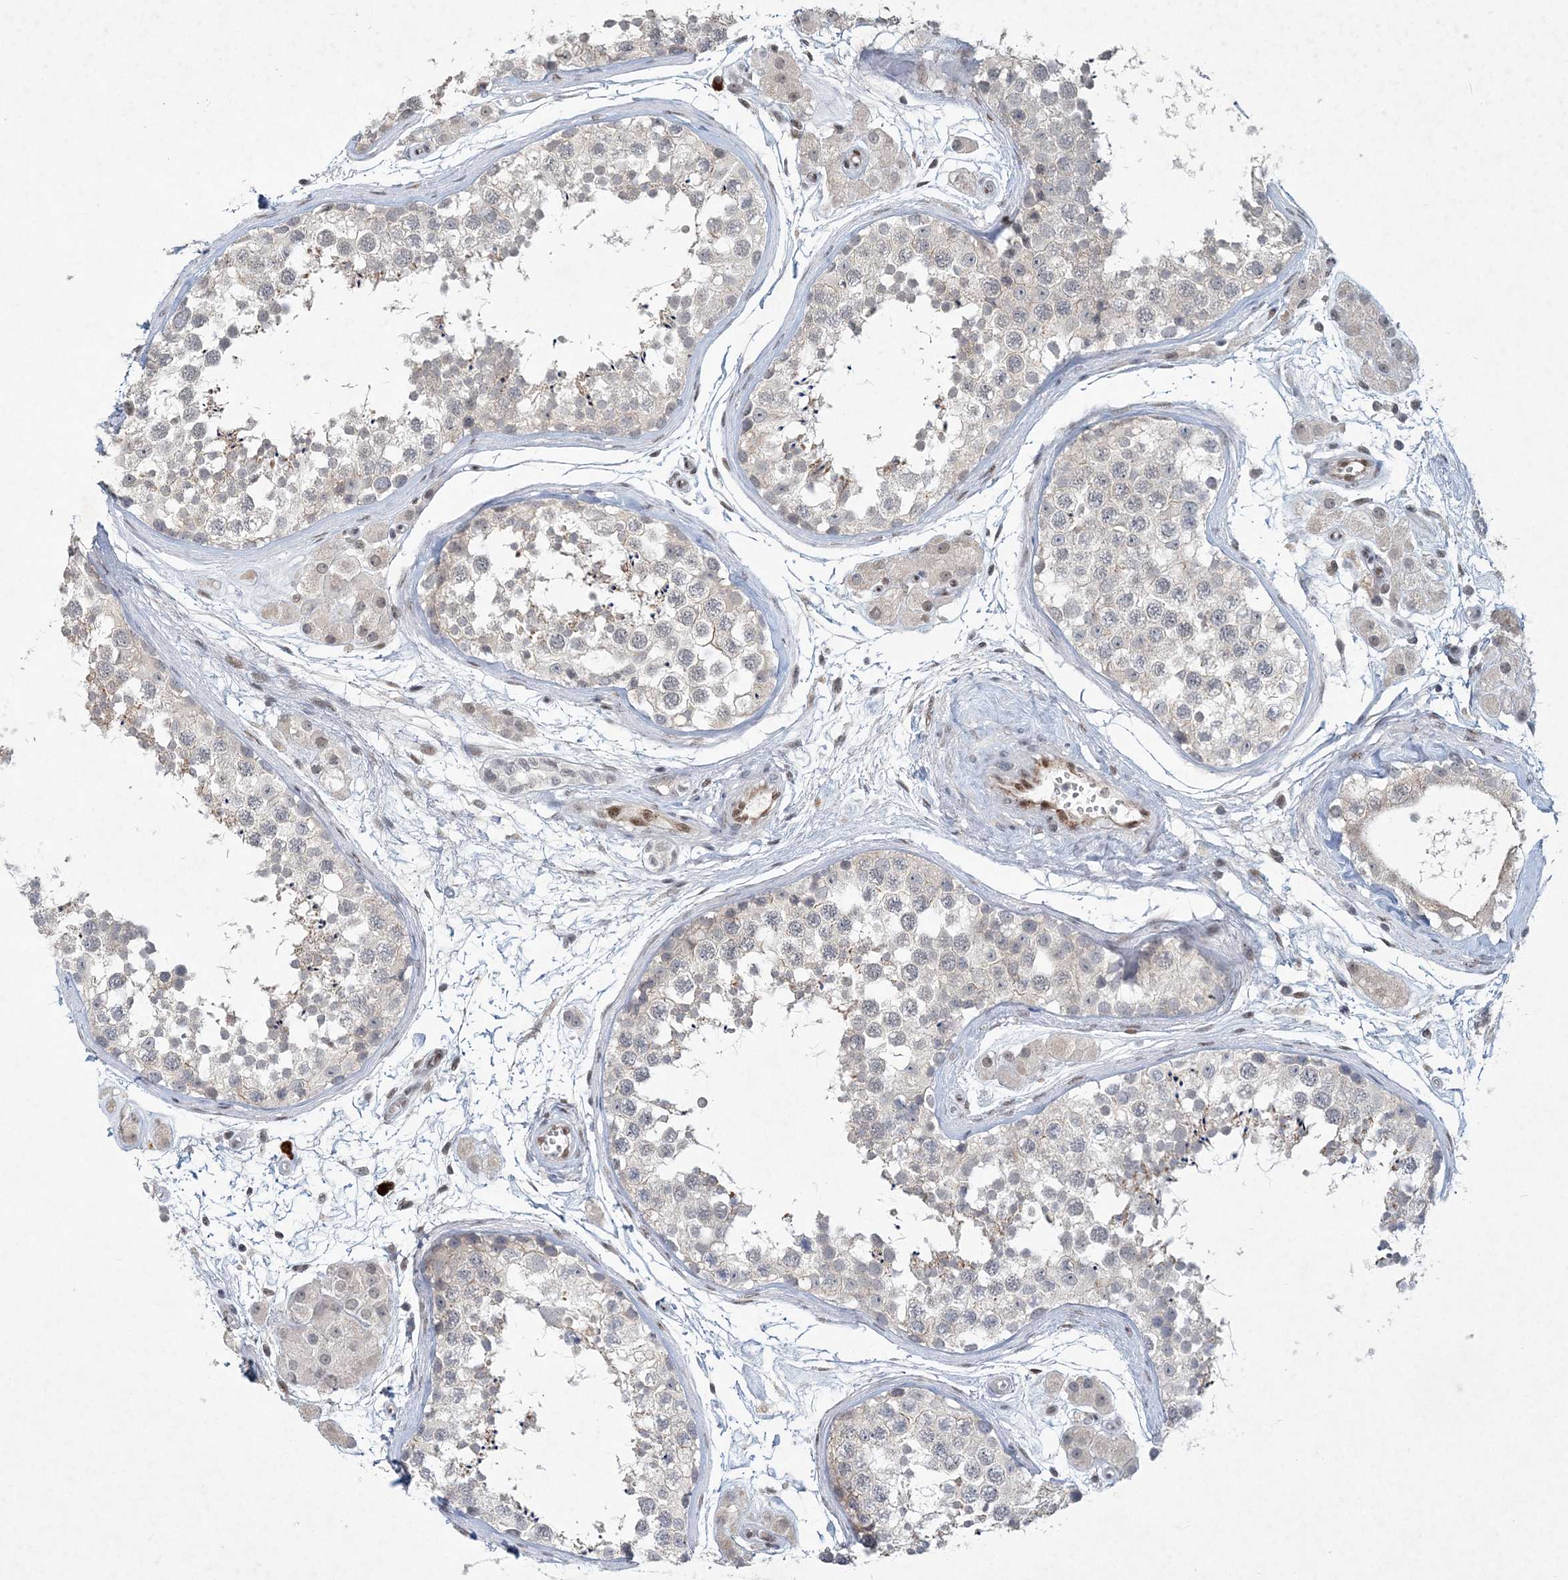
{"staining": {"intensity": "negative", "quantity": "none", "location": "none"}, "tissue": "testis", "cell_type": "Cells in seminiferous ducts", "image_type": "normal", "snomed": [{"axis": "morphology", "description": "Normal tissue, NOS"}, {"axis": "topography", "description": "Testis"}], "caption": "This is an immunohistochemistry (IHC) image of normal testis. There is no staining in cells in seminiferous ducts.", "gene": "GIN1", "patient": {"sex": "male", "age": 56}}